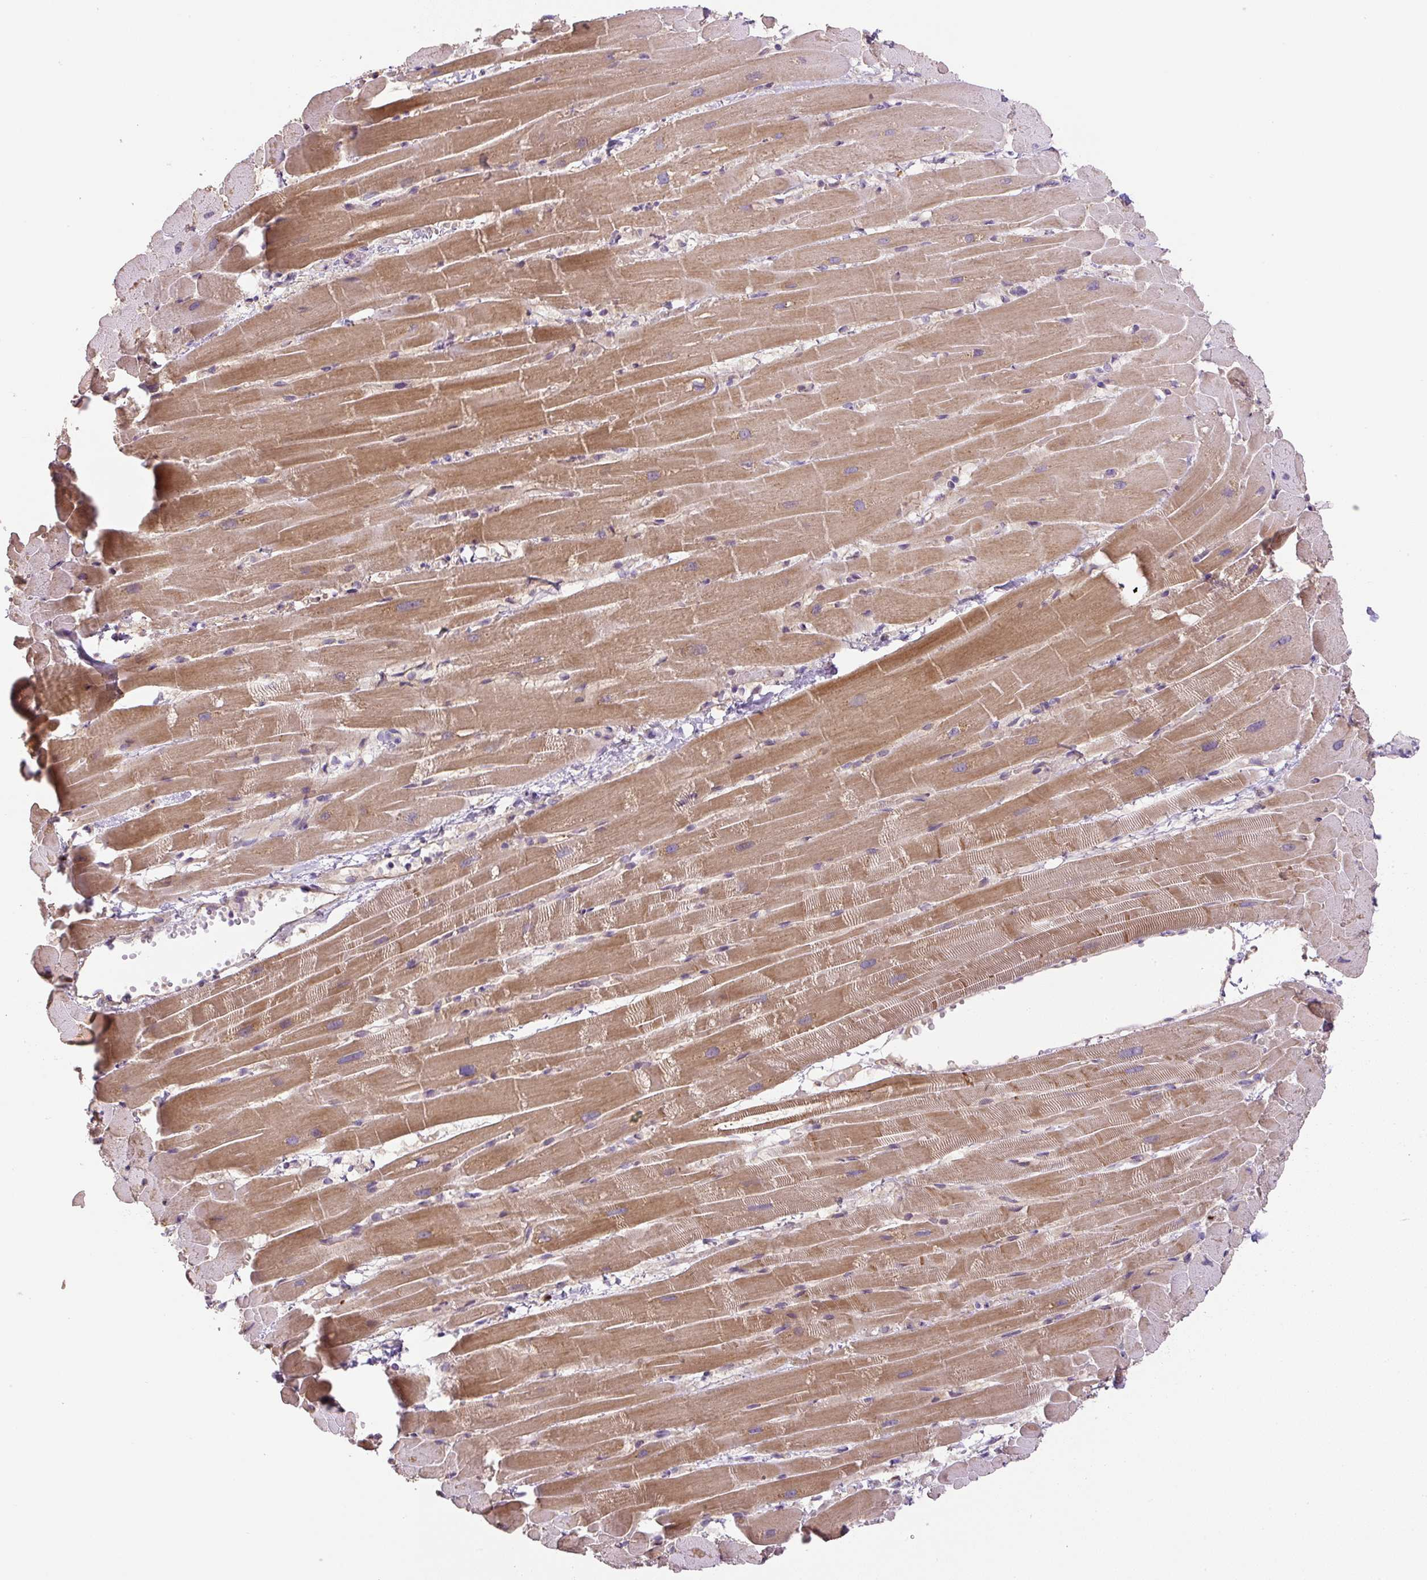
{"staining": {"intensity": "moderate", "quantity": ">75%", "location": "cytoplasmic/membranous"}, "tissue": "heart muscle", "cell_type": "Cardiomyocytes", "image_type": "normal", "snomed": [{"axis": "morphology", "description": "Normal tissue, NOS"}, {"axis": "topography", "description": "Heart"}], "caption": "Immunohistochemistry (IHC) (DAB (3,3'-diaminobenzidine)) staining of benign human heart muscle displays moderate cytoplasmic/membranous protein expression in about >75% of cardiomyocytes.", "gene": "UBL3", "patient": {"sex": "male", "age": 37}}